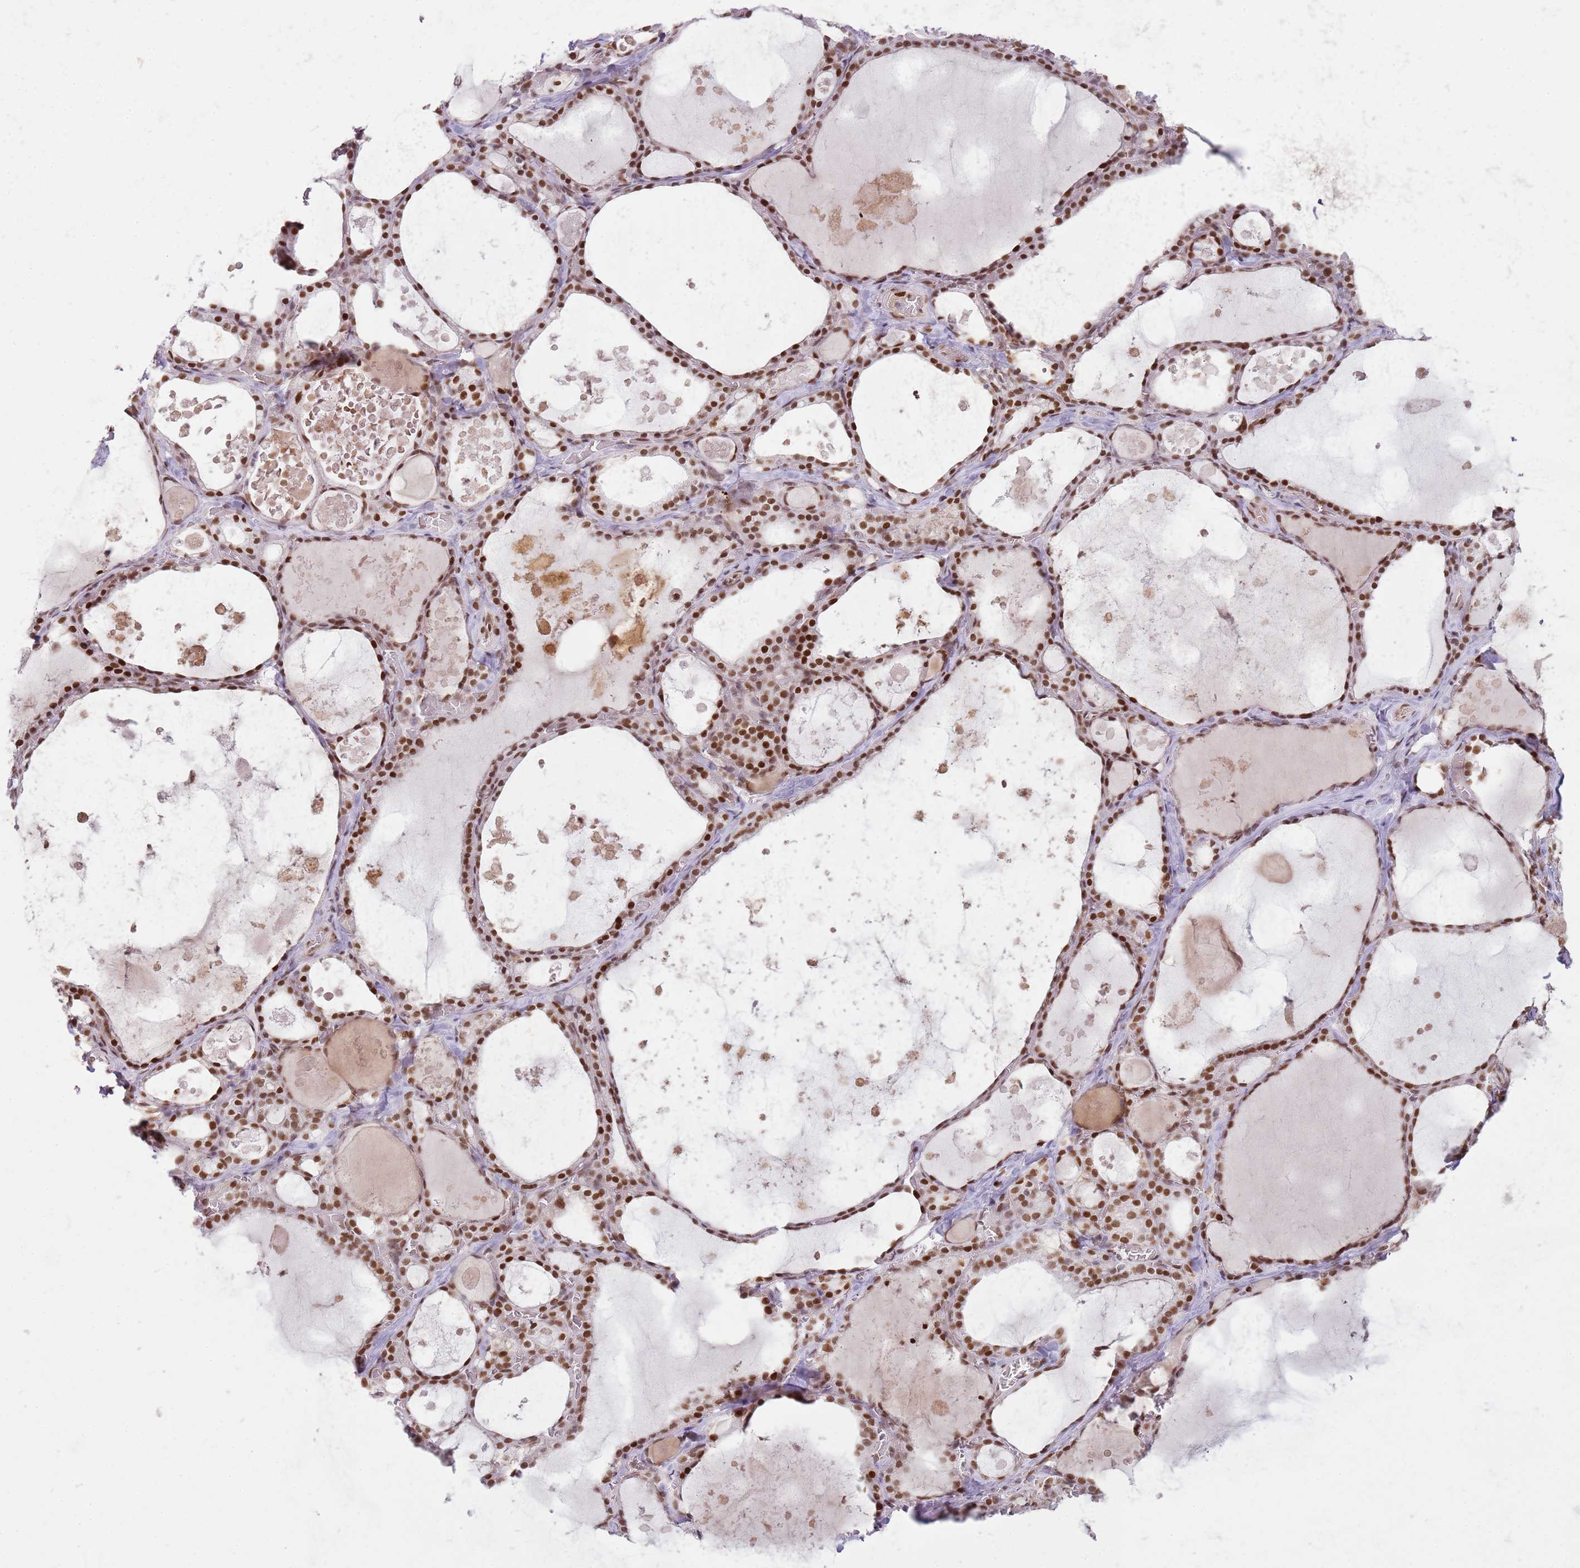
{"staining": {"intensity": "strong", "quantity": ">75%", "location": "nuclear"}, "tissue": "thyroid gland", "cell_type": "Glandular cells", "image_type": "normal", "snomed": [{"axis": "morphology", "description": "Normal tissue, NOS"}, {"axis": "topography", "description": "Thyroid gland"}], "caption": "Human thyroid gland stained with a brown dye shows strong nuclear positive expression in about >75% of glandular cells.", "gene": "PHC2", "patient": {"sex": "male", "age": 56}}